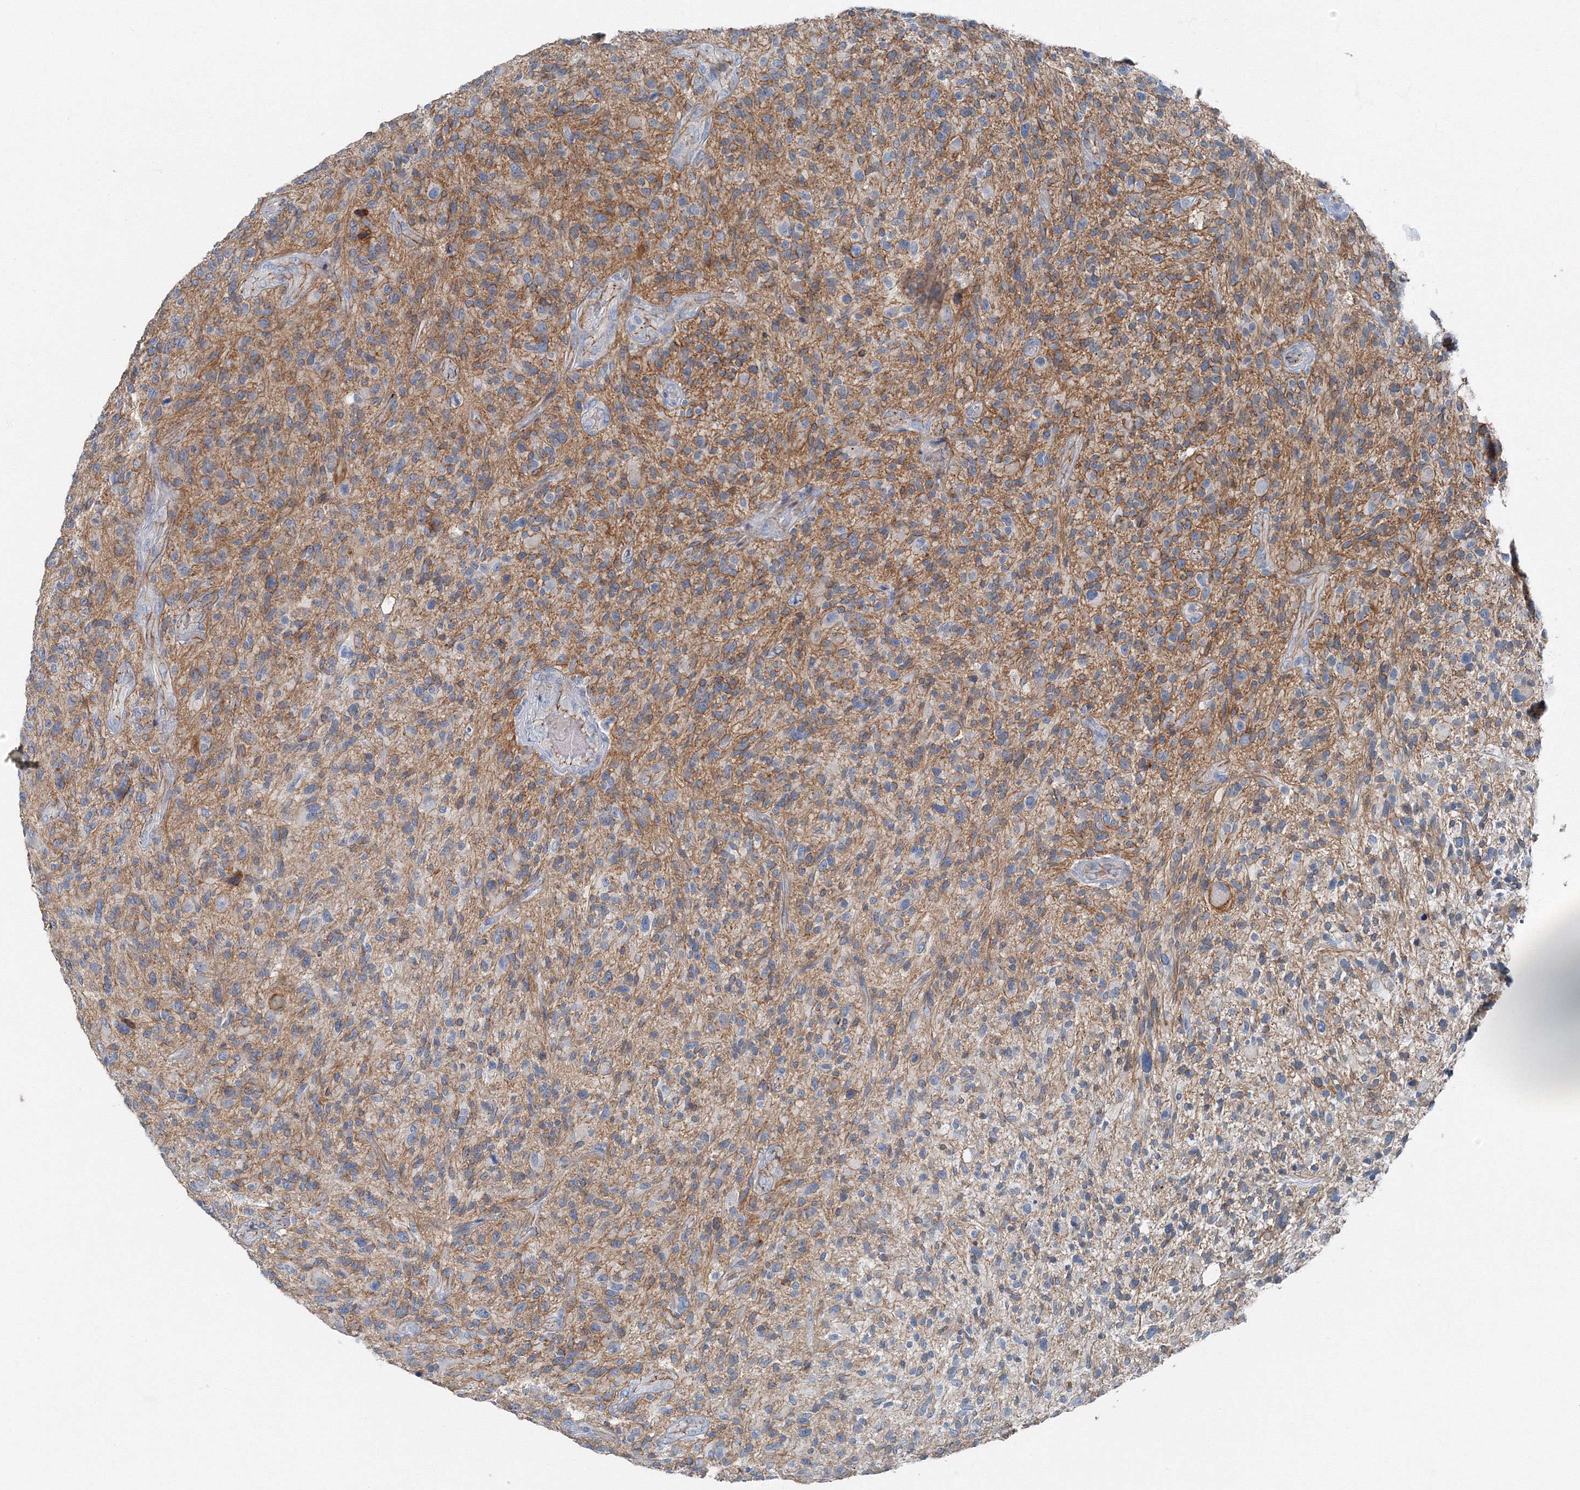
{"staining": {"intensity": "negative", "quantity": "none", "location": "none"}, "tissue": "glioma", "cell_type": "Tumor cells", "image_type": "cancer", "snomed": [{"axis": "morphology", "description": "Glioma, malignant, High grade"}, {"axis": "topography", "description": "Brain"}], "caption": "This is a micrograph of IHC staining of glioma, which shows no positivity in tumor cells.", "gene": "AASDH", "patient": {"sex": "male", "age": 47}}